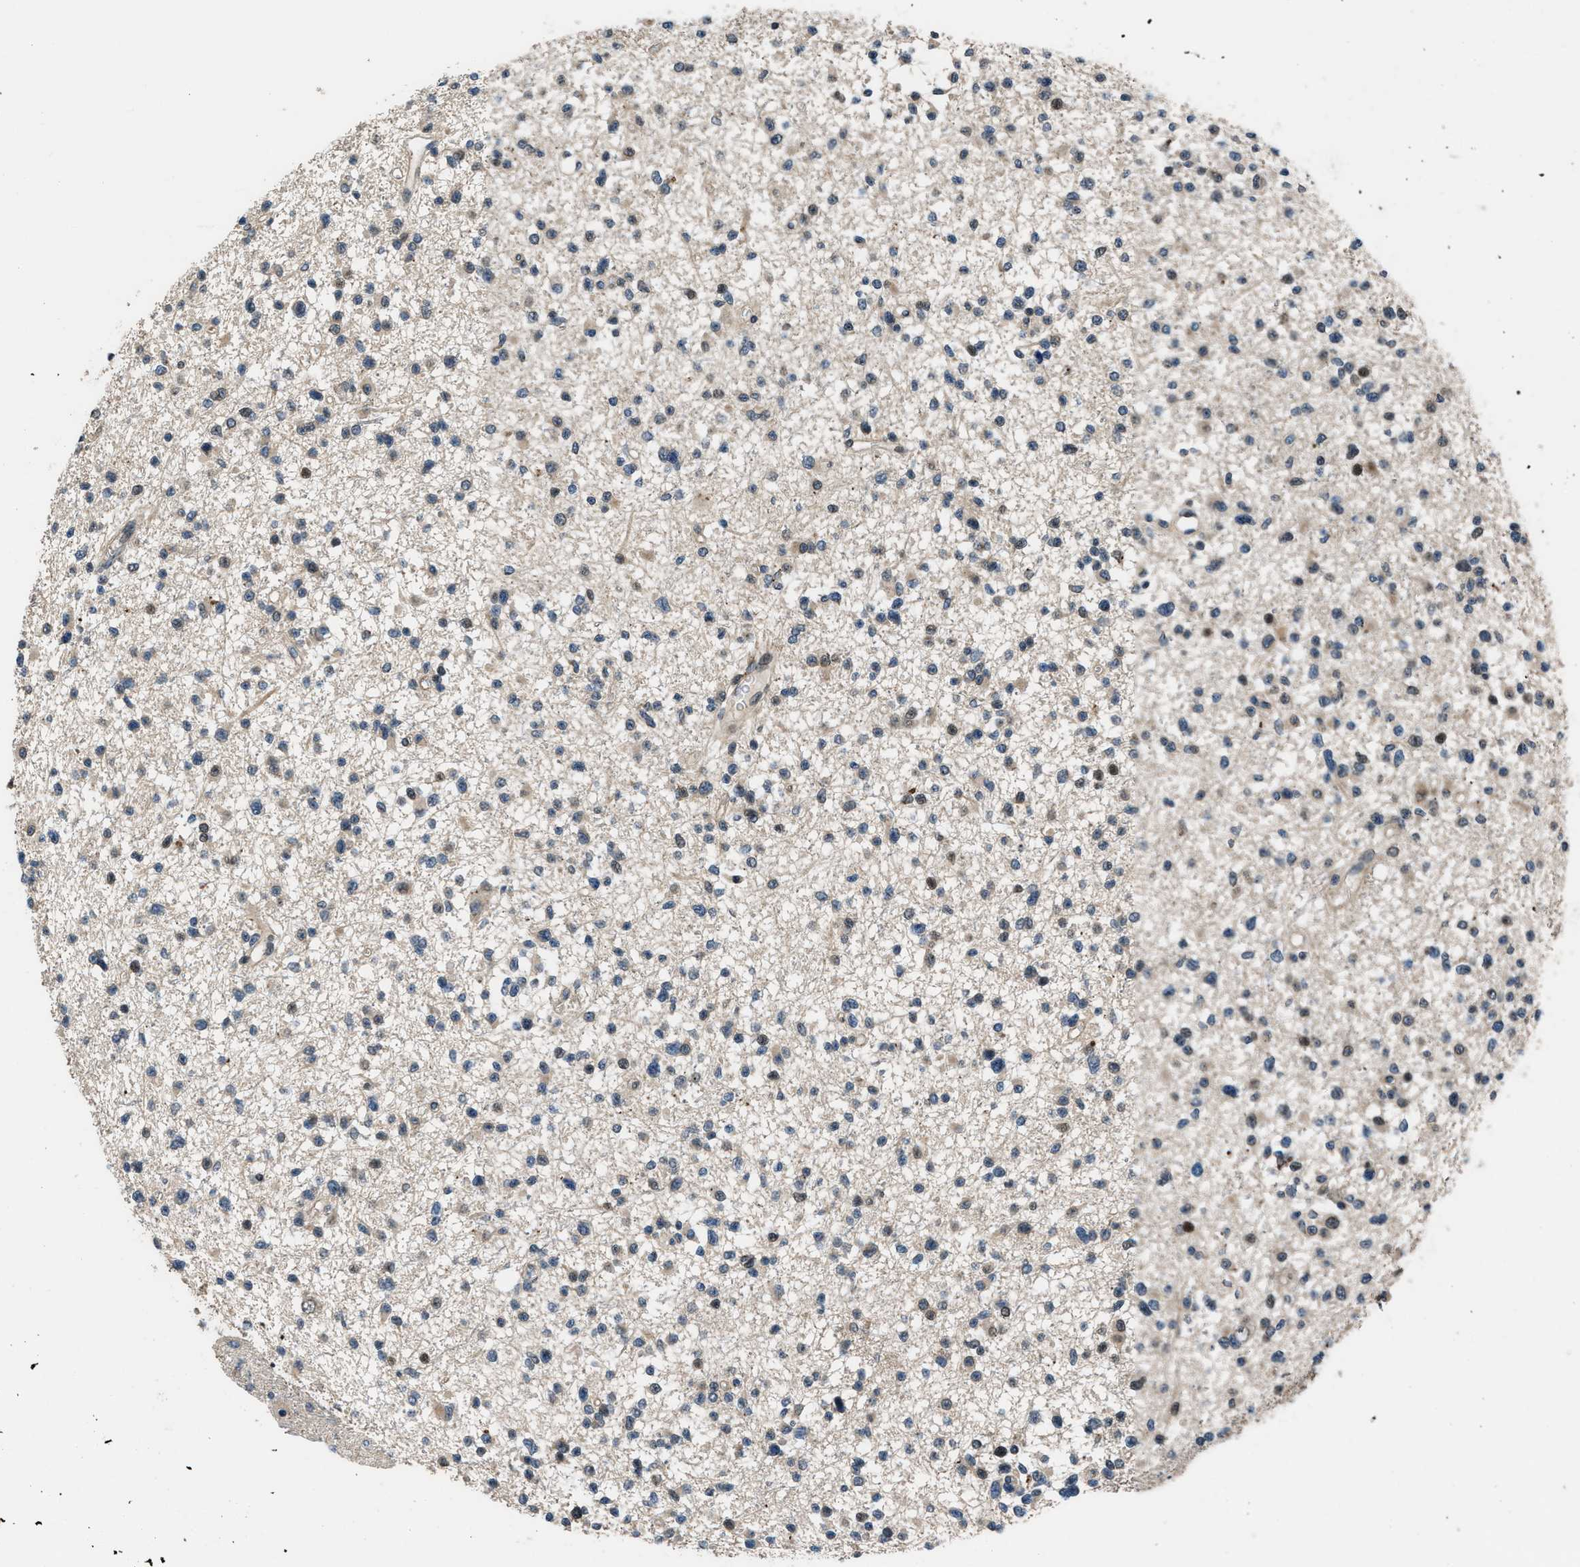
{"staining": {"intensity": "weak", "quantity": "25%-75%", "location": "cytoplasmic/membranous"}, "tissue": "glioma", "cell_type": "Tumor cells", "image_type": "cancer", "snomed": [{"axis": "morphology", "description": "Glioma, malignant, Low grade"}, {"axis": "topography", "description": "Brain"}], "caption": "Brown immunohistochemical staining in malignant glioma (low-grade) reveals weak cytoplasmic/membranous expression in approximately 25%-75% of tumor cells. The protein of interest is stained brown, and the nuclei are stained in blue (DAB (3,3'-diaminobenzidine) IHC with brightfield microscopy, high magnification).", "gene": "CTBS", "patient": {"sex": "female", "age": 22}}